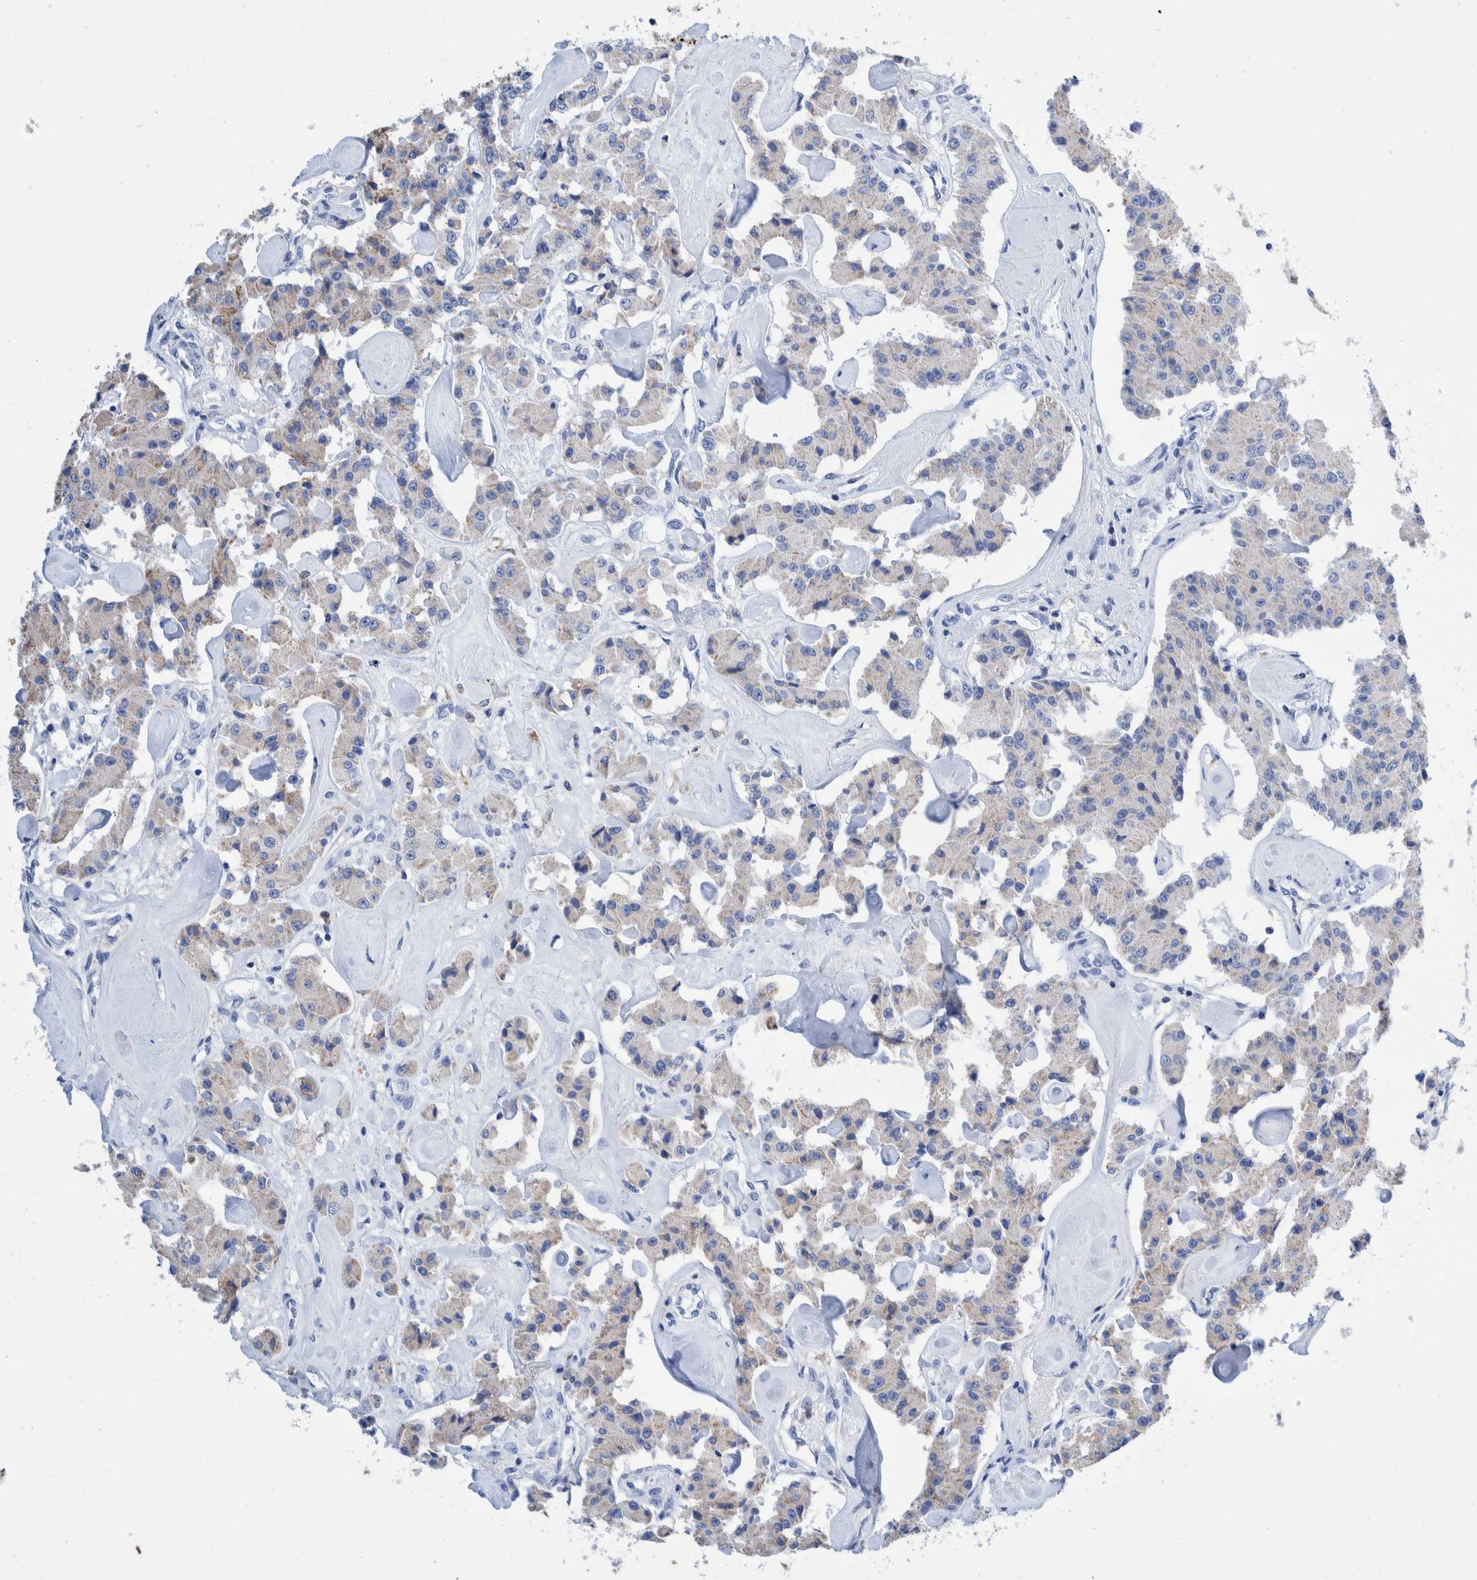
{"staining": {"intensity": "weak", "quantity": "<25%", "location": "cytoplasmic/membranous"}, "tissue": "carcinoid", "cell_type": "Tumor cells", "image_type": "cancer", "snomed": [{"axis": "morphology", "description": "Carcinoid, malignant, NOS"}, {"axis": "topography", "description": "Pancreas"}], "caption": "The histopathology image shows no staining of tumor cells in carcinoid.", "gene": "KRT14", "patient": {"sex": "male", "age": 41}}